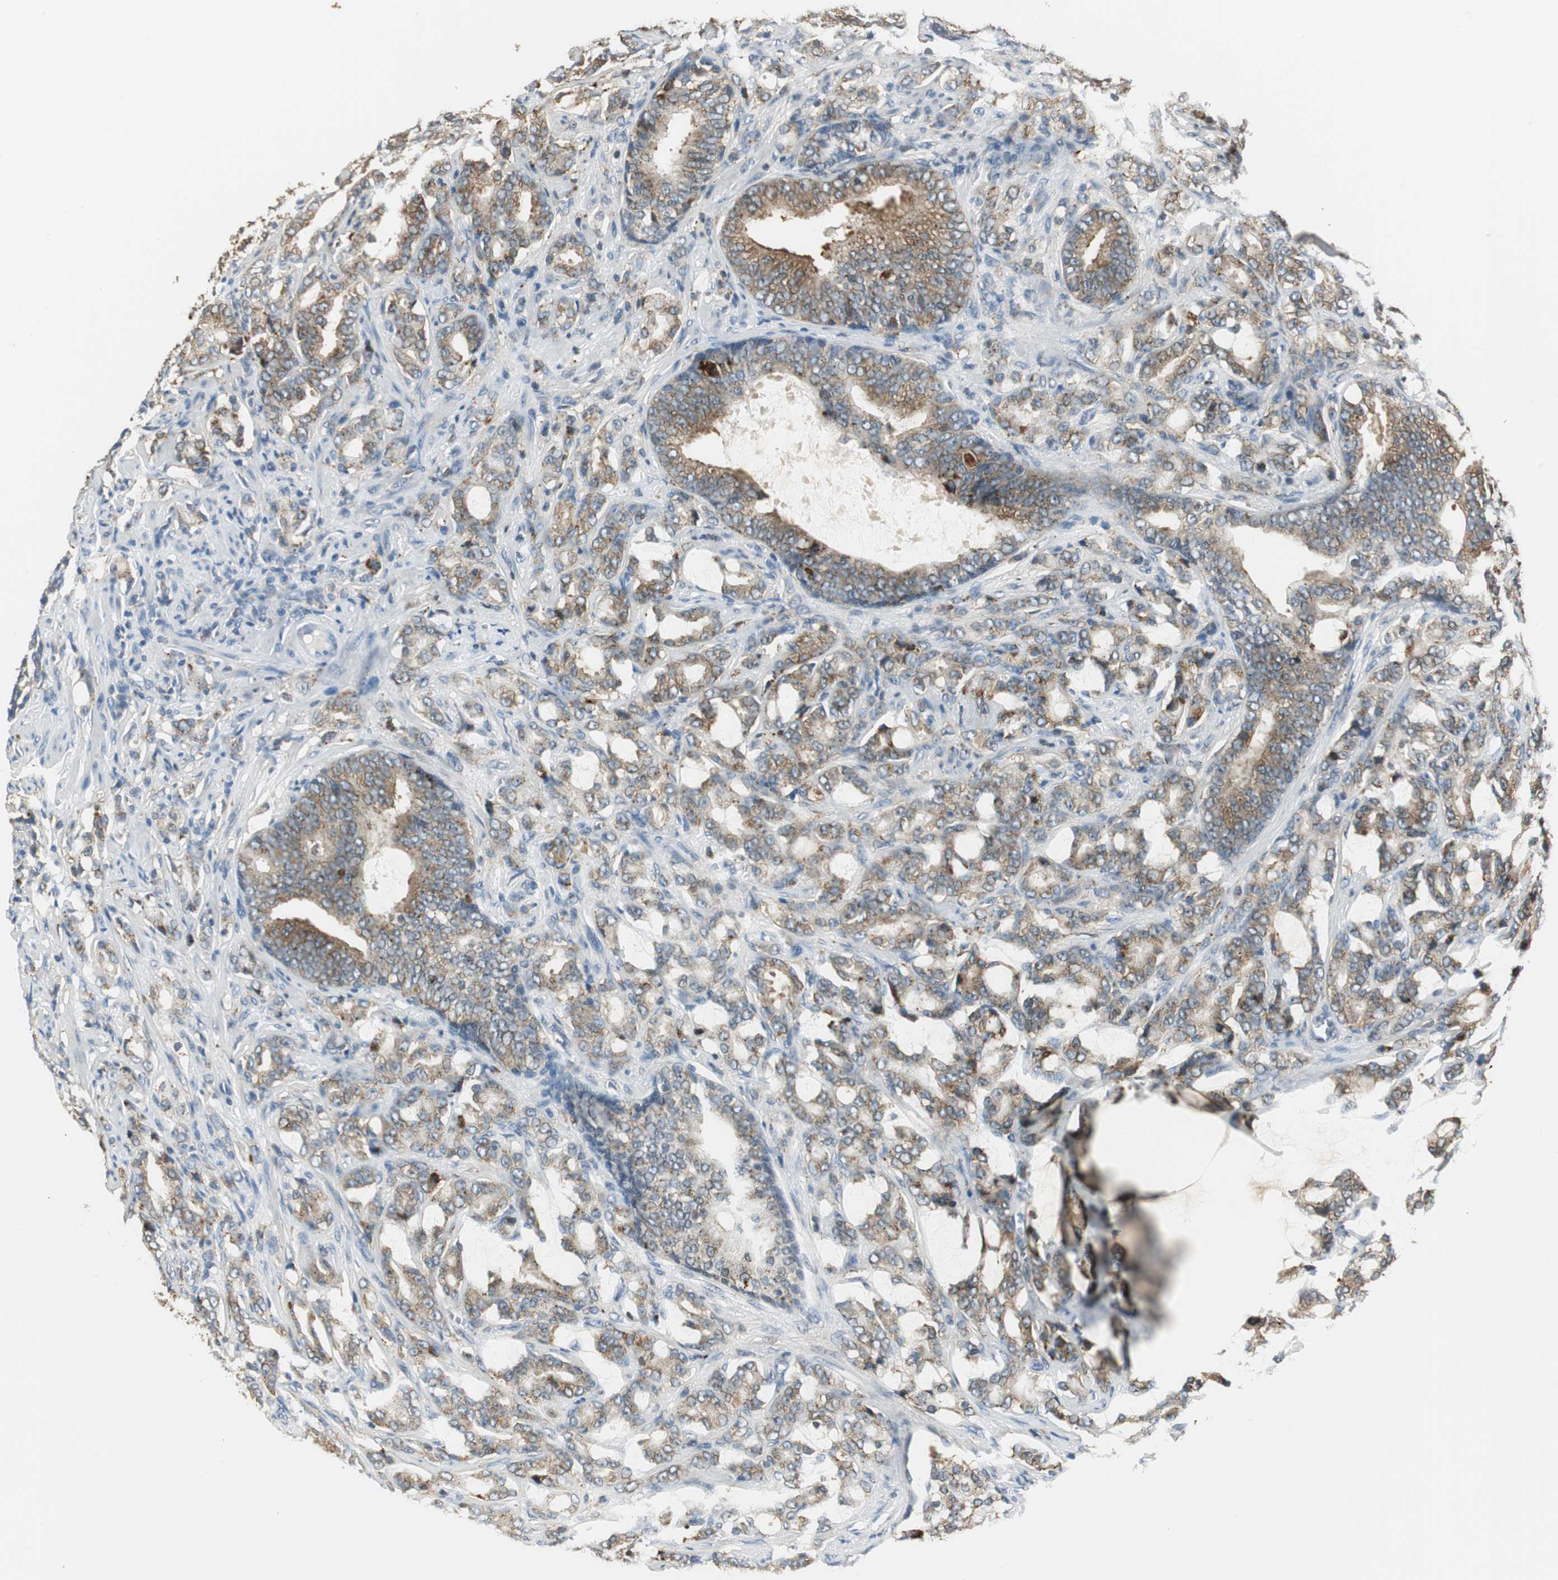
{"staining": {"intensity": "moderate", "quantity": "25%-75%", "location": "cytoplasmic/membranous"}, "tissue": "prostate cancer", "cell_type": "Tumor cells", "image_type": "cancer", "snomed": [{"axis": "morphology", "description": "Adenocarcinoma, Low grade"}, {"axis": "topography", "description": "Prostate"}], "caption": "A medium amount of moderate cytoplasmic/membranous expression is appreciated in approximately 25%-75% of tumor cells in prostate cancer tissue. (DAB (3,3'-diaminobenzidine) IHC, brown staining for protein, blue staining for nuclei).", "gene": "NIT1", "patient": {"sex": "male", "age": 58}}